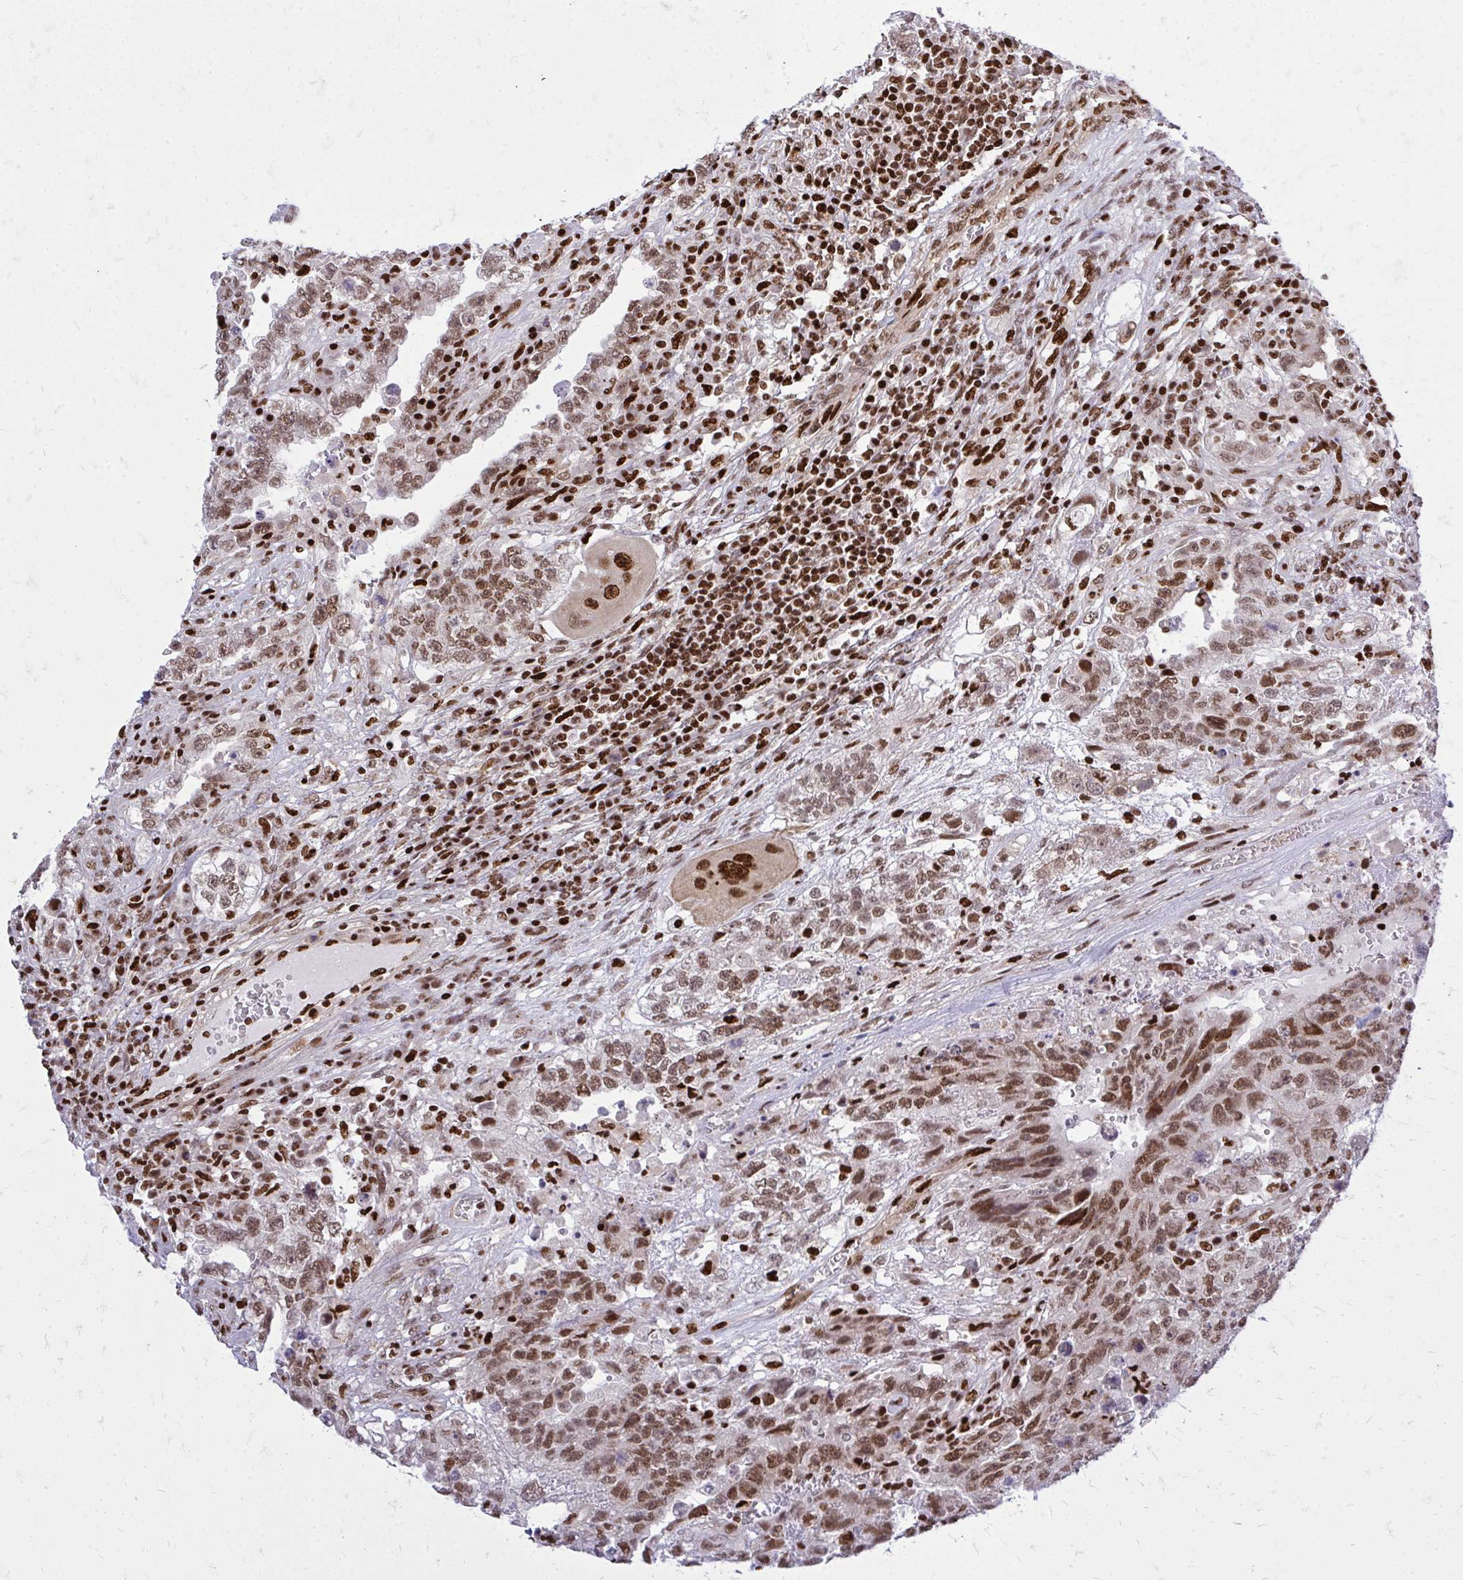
{"staining": {"intensity": "moderate", "quantity": ">75%", "location": "nuclear"}, "tissue": "testis cancer", "cell_type": "Tumor cells", "image_type": "cancer", "snomed": [{"axis": "morphology", "description": "Carcinoma, Embryonal, NOS"}, {"axis": "topography", "description": "Testis"}], "caption": "The histopathology image displays immunohistochemical staining of testis embryonal carcinoma. There is moderate nuclear expression is appreciated in about >75% of tumor cells. (Brightfield microscopy of DAB IHC at high magnification).", "gene": "TBL1Y", "patient": {"sex": "male", "age": 26}}